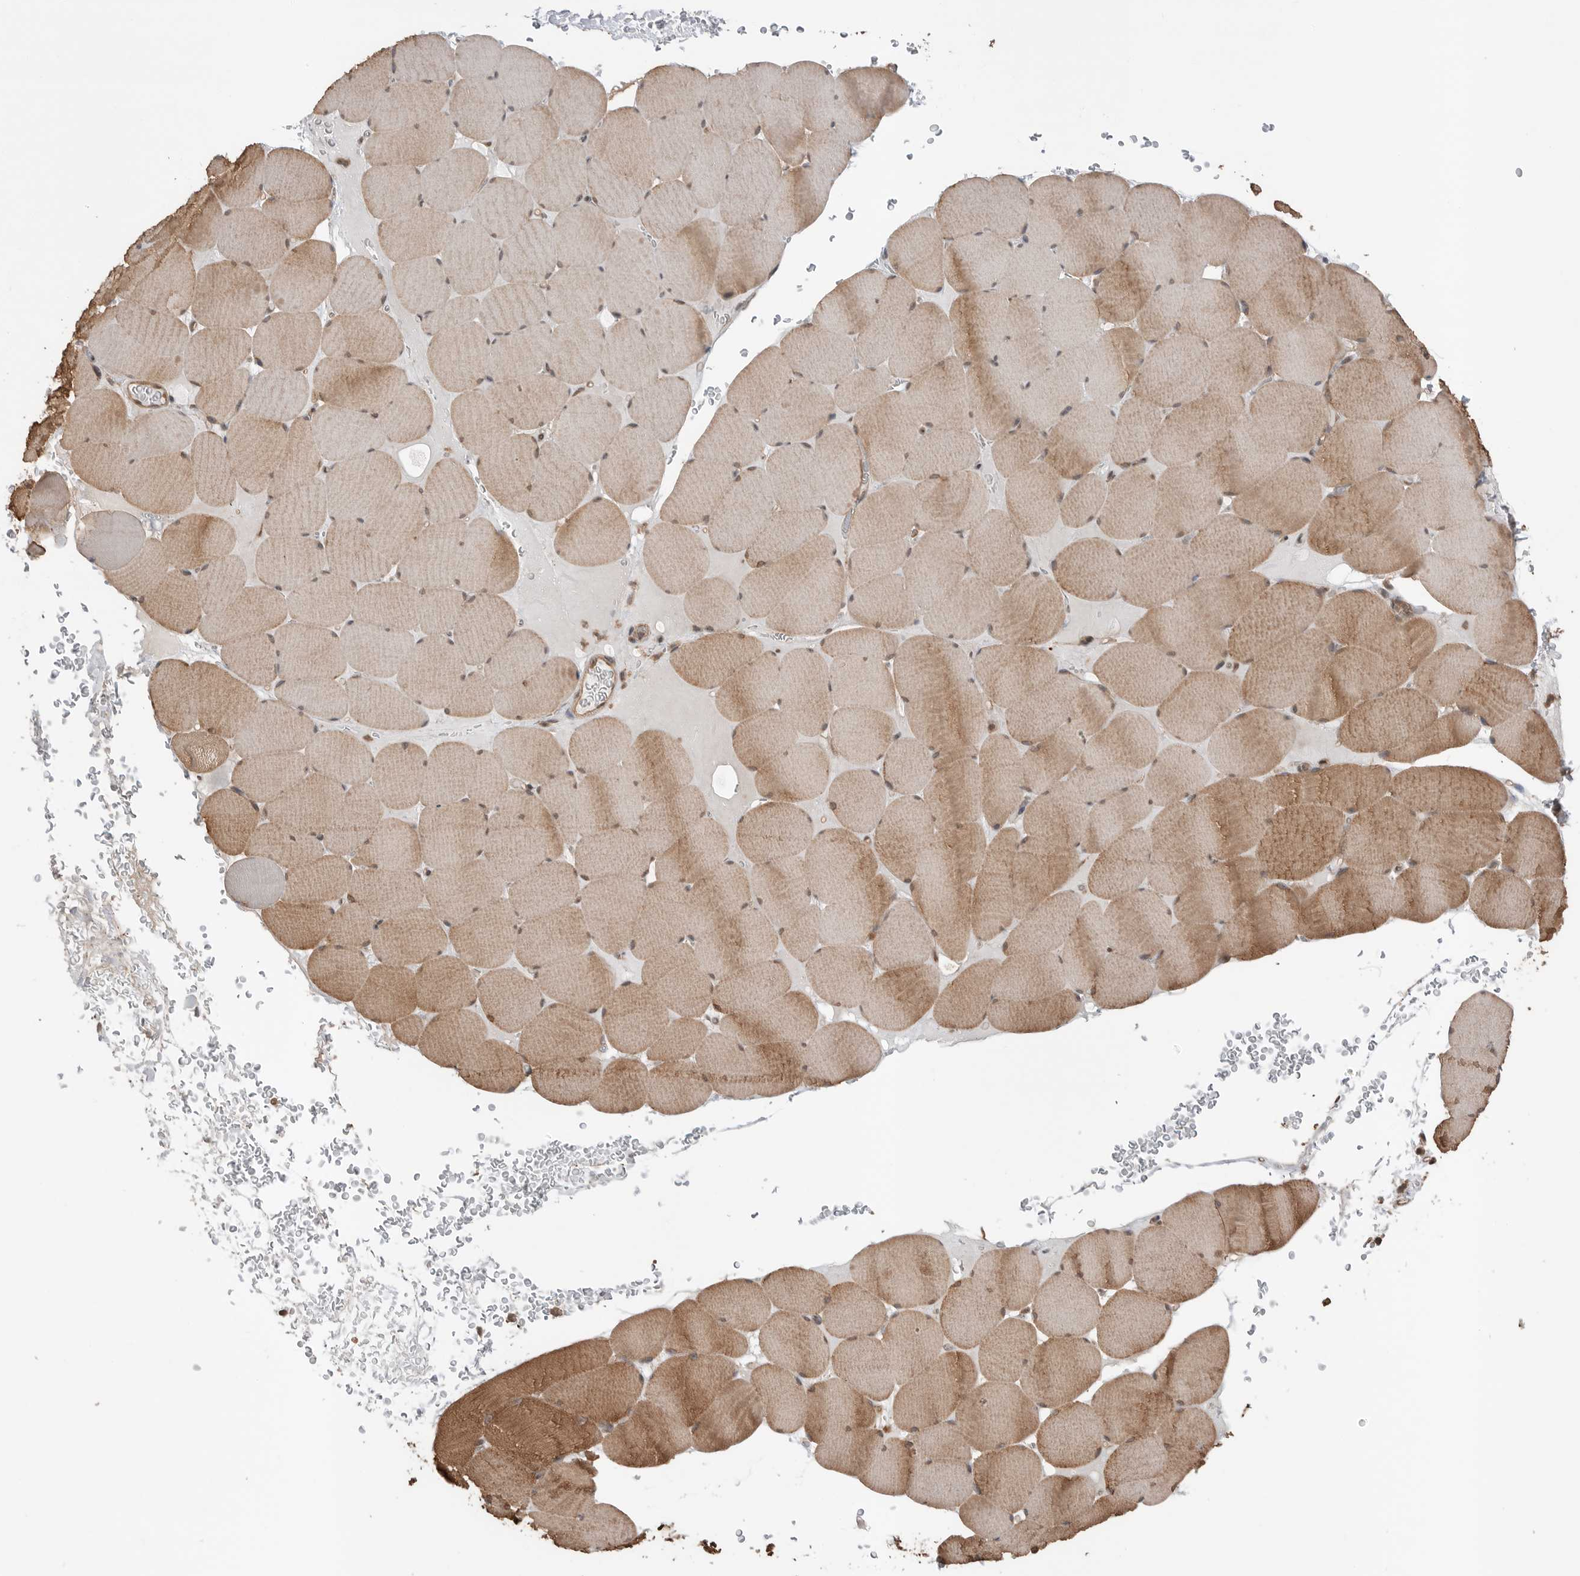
{"staining": {"intensity": "moderate", "quantity": ">75%", "location": "cytoplasmic/membranous"}, "tissue": "skeletal muscle", "cell_type": "Myocytes", "image_type": "normal", "snomed": [{"axis": "morphology", "description": "Normal tissue, NOS"}, {"axis": "topography", "description": "Skeletal muscle"}], "caption": "DAB (3,3'-diaminobenzidine) immunohistochemical staining of benign human skeletal muscle displays moderate cytoplasmic/membranous protein expression in approximately >75% of myocytes. The staining was performed using DAB (3,3'-diaminobenzidine), with brown indicating positive protein expression. Nuclei are stained blue with hematoxylin.", "gene": "PEAK1", "patient": {"sex": "male", "age": 62}}